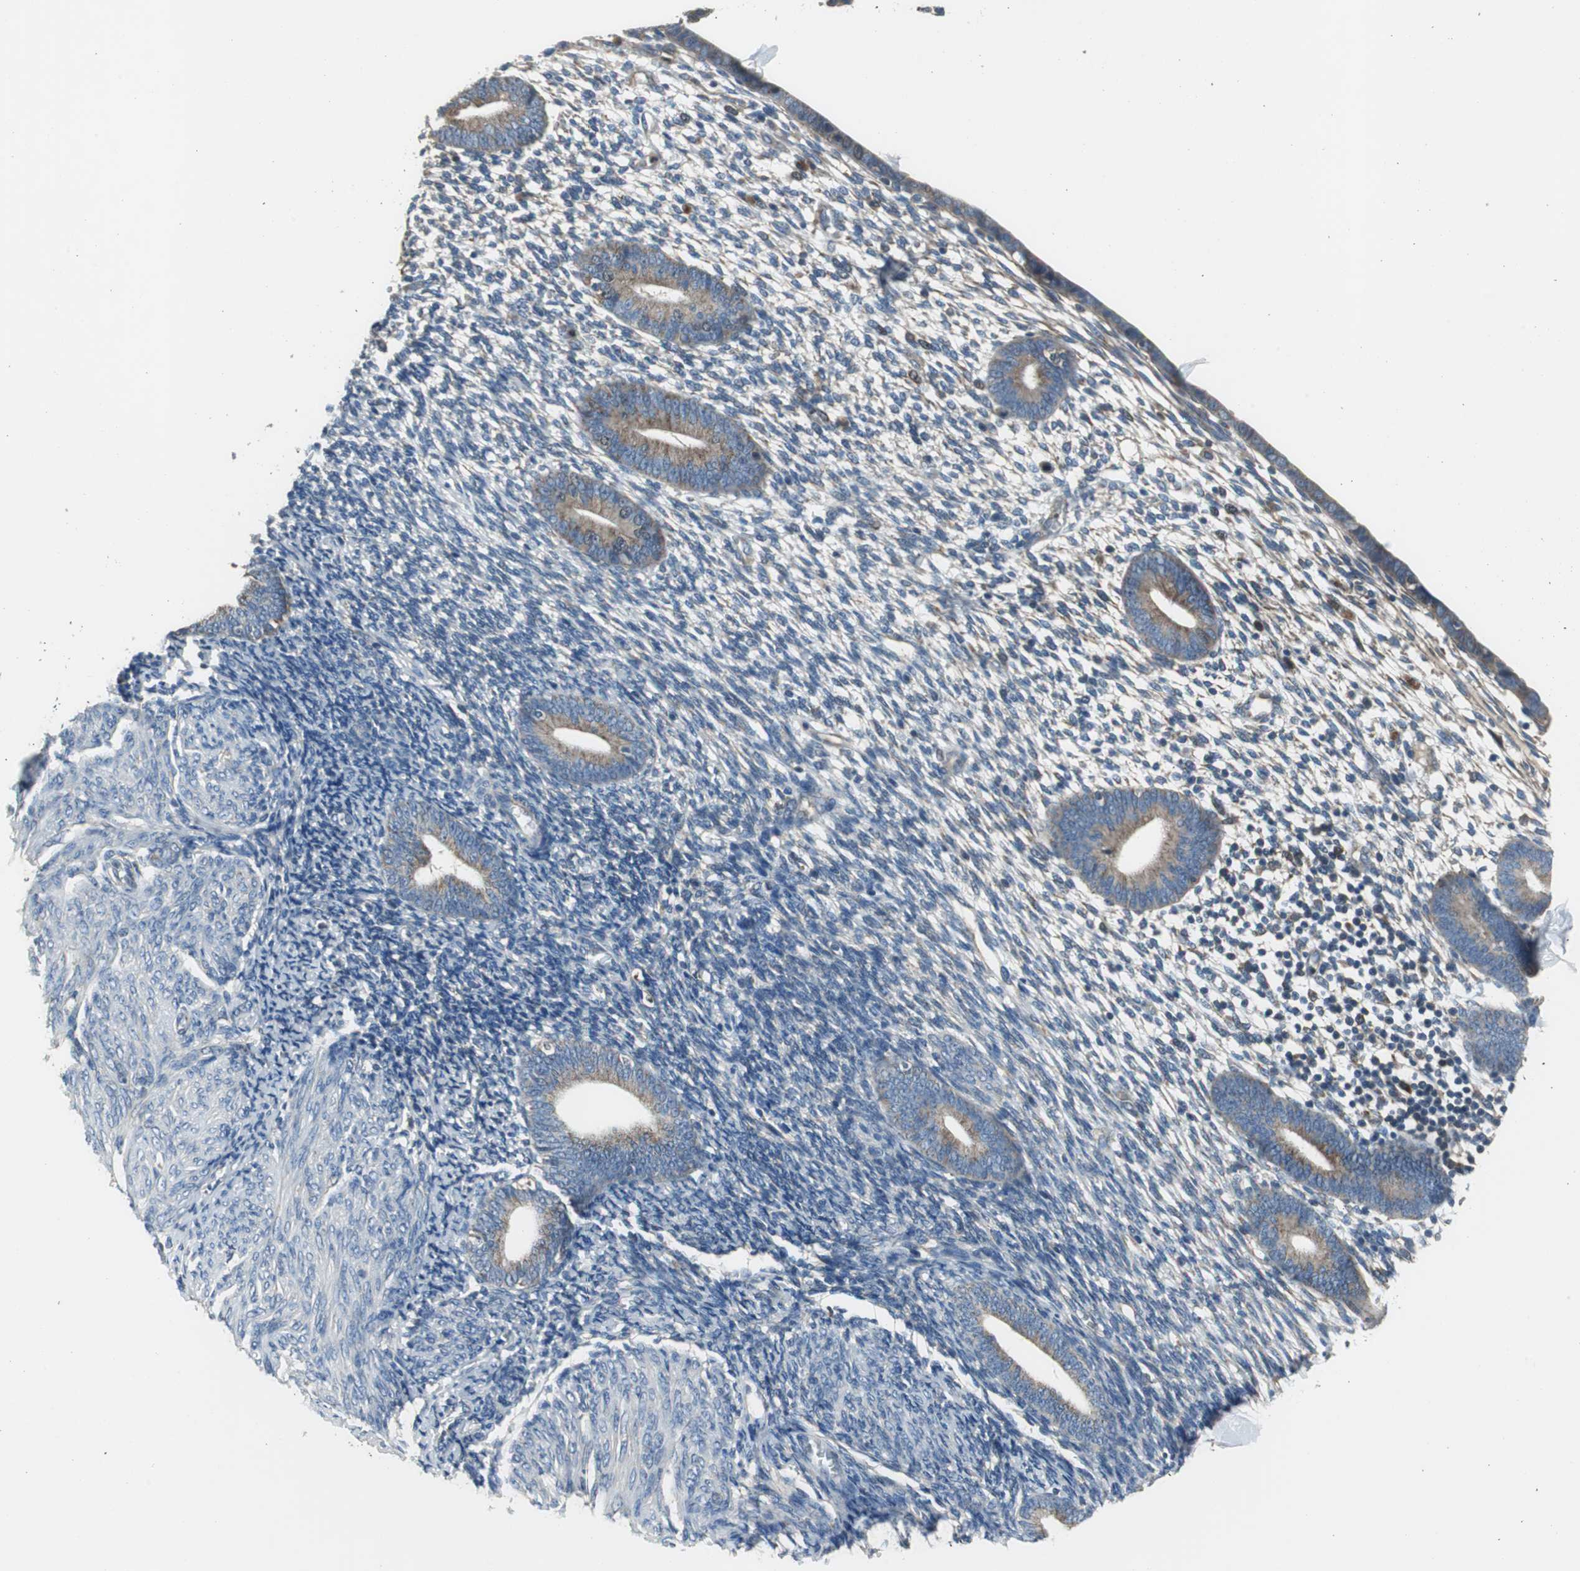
{"staining": {"intensity": "negative", "quantity": "none", "location": "none"}, "tissue": "endometrium", "cell_type": "Cells in endometrial stroma", "image_type": "normal", "snomed": [{"axis": "morphology", "description": "Normal tissue, NOS"}, {"axis": "topography", "description": "Endometrium"}], "caption": "DAB (3,3'-diaminobenzidine) immunohistochemical staining of benign endometrium shows no significant expression in cells in endometrial stroma.", "gene": "PI4KB", "patient": {"sex": "female", "age": 57}}